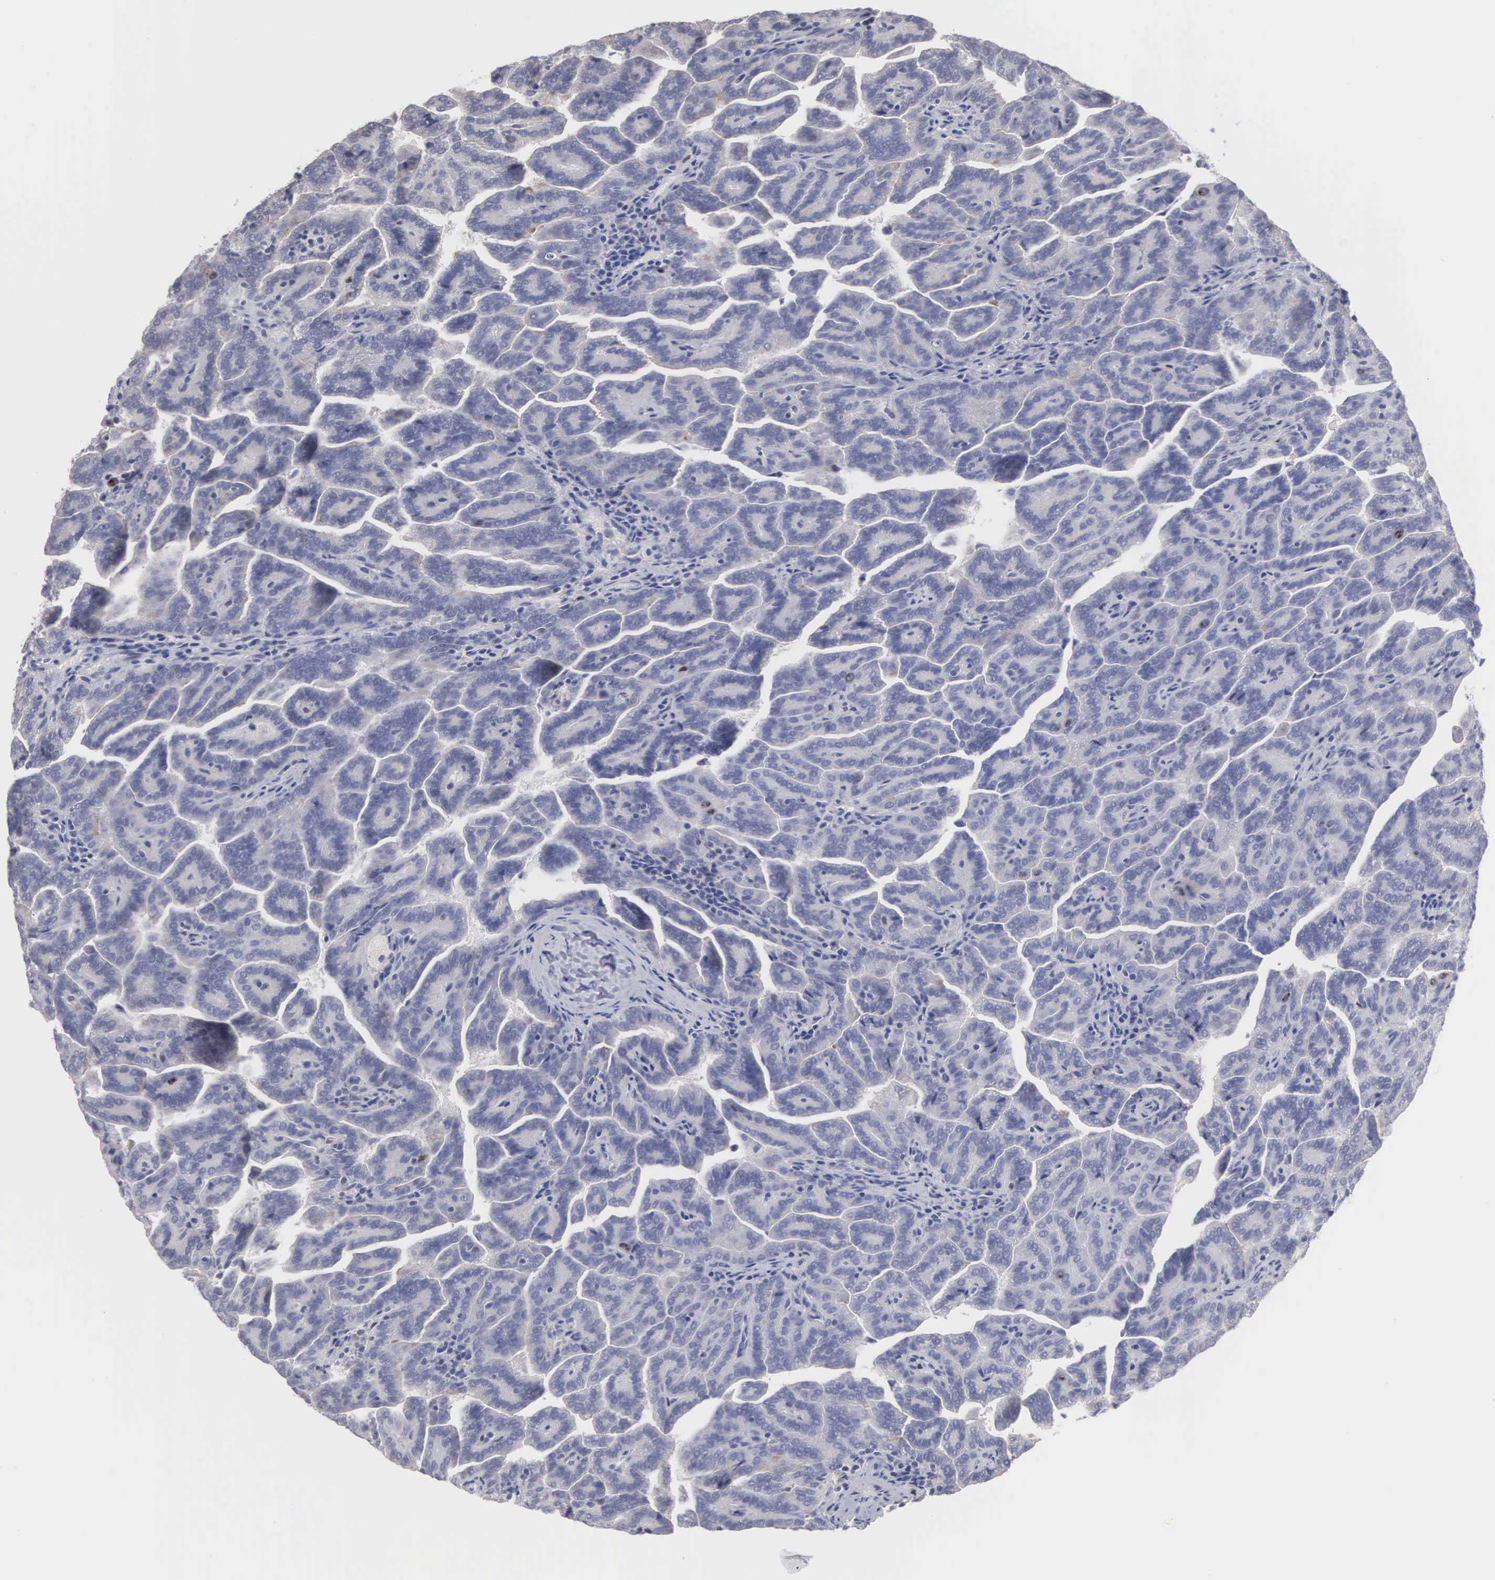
{"staining": {"intensity": "negative", "quantity": "none", "location": "none"}, "tissue": "renal cancer", "cell_type": "Tumor cells", "image_type": "cancer", "snomed": [{"axis": "morphology", "description": "Adenocarcinoma, NOS"}, {"axis": "topography", "description": "Kidney"}], "caption": "Human renal adenocarcinoma stained for a protein using IHC reveals no positivity in tumor cells.", "gene": "KDM6A", "patient": {"sex": "male", "age": 61}}